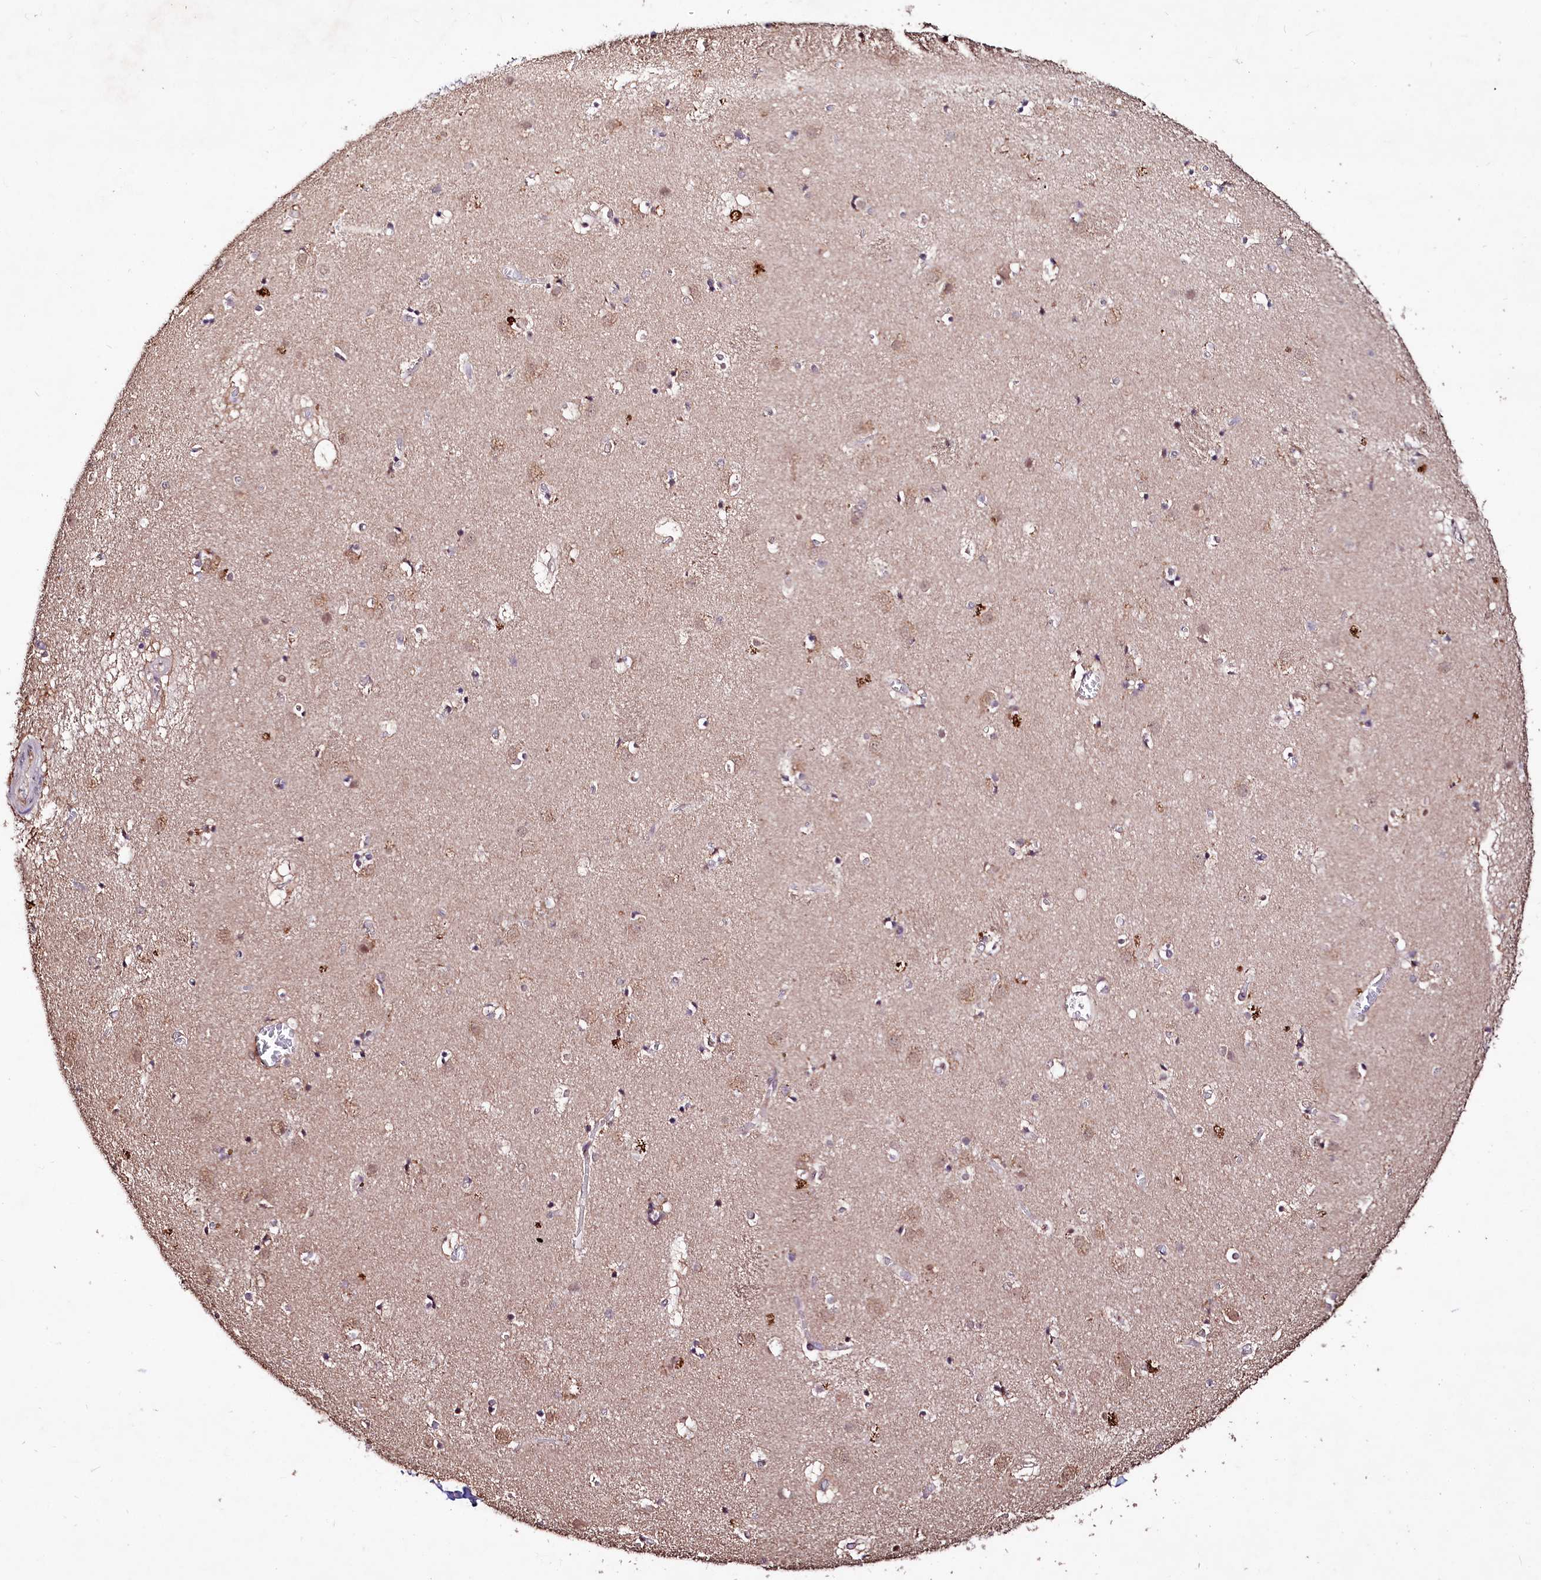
{"staining": {"intensity": "negative", "quantity": "none", "location": "none"}, "tissue": "caudate", "cell_type": "Glial cells", "image_type": "normal", "snomed": [{"axis": "morphology", "description": "Normal tissue, NOS"}, {"axis": "topography", "description": "Lateral ventricle wall"}], "caption": "Immunohistochemistry of normal human caudate exhibits no staining in glial cells.", "gene": "KLRB1", "patient": {"sex": "male", "age": 70}}